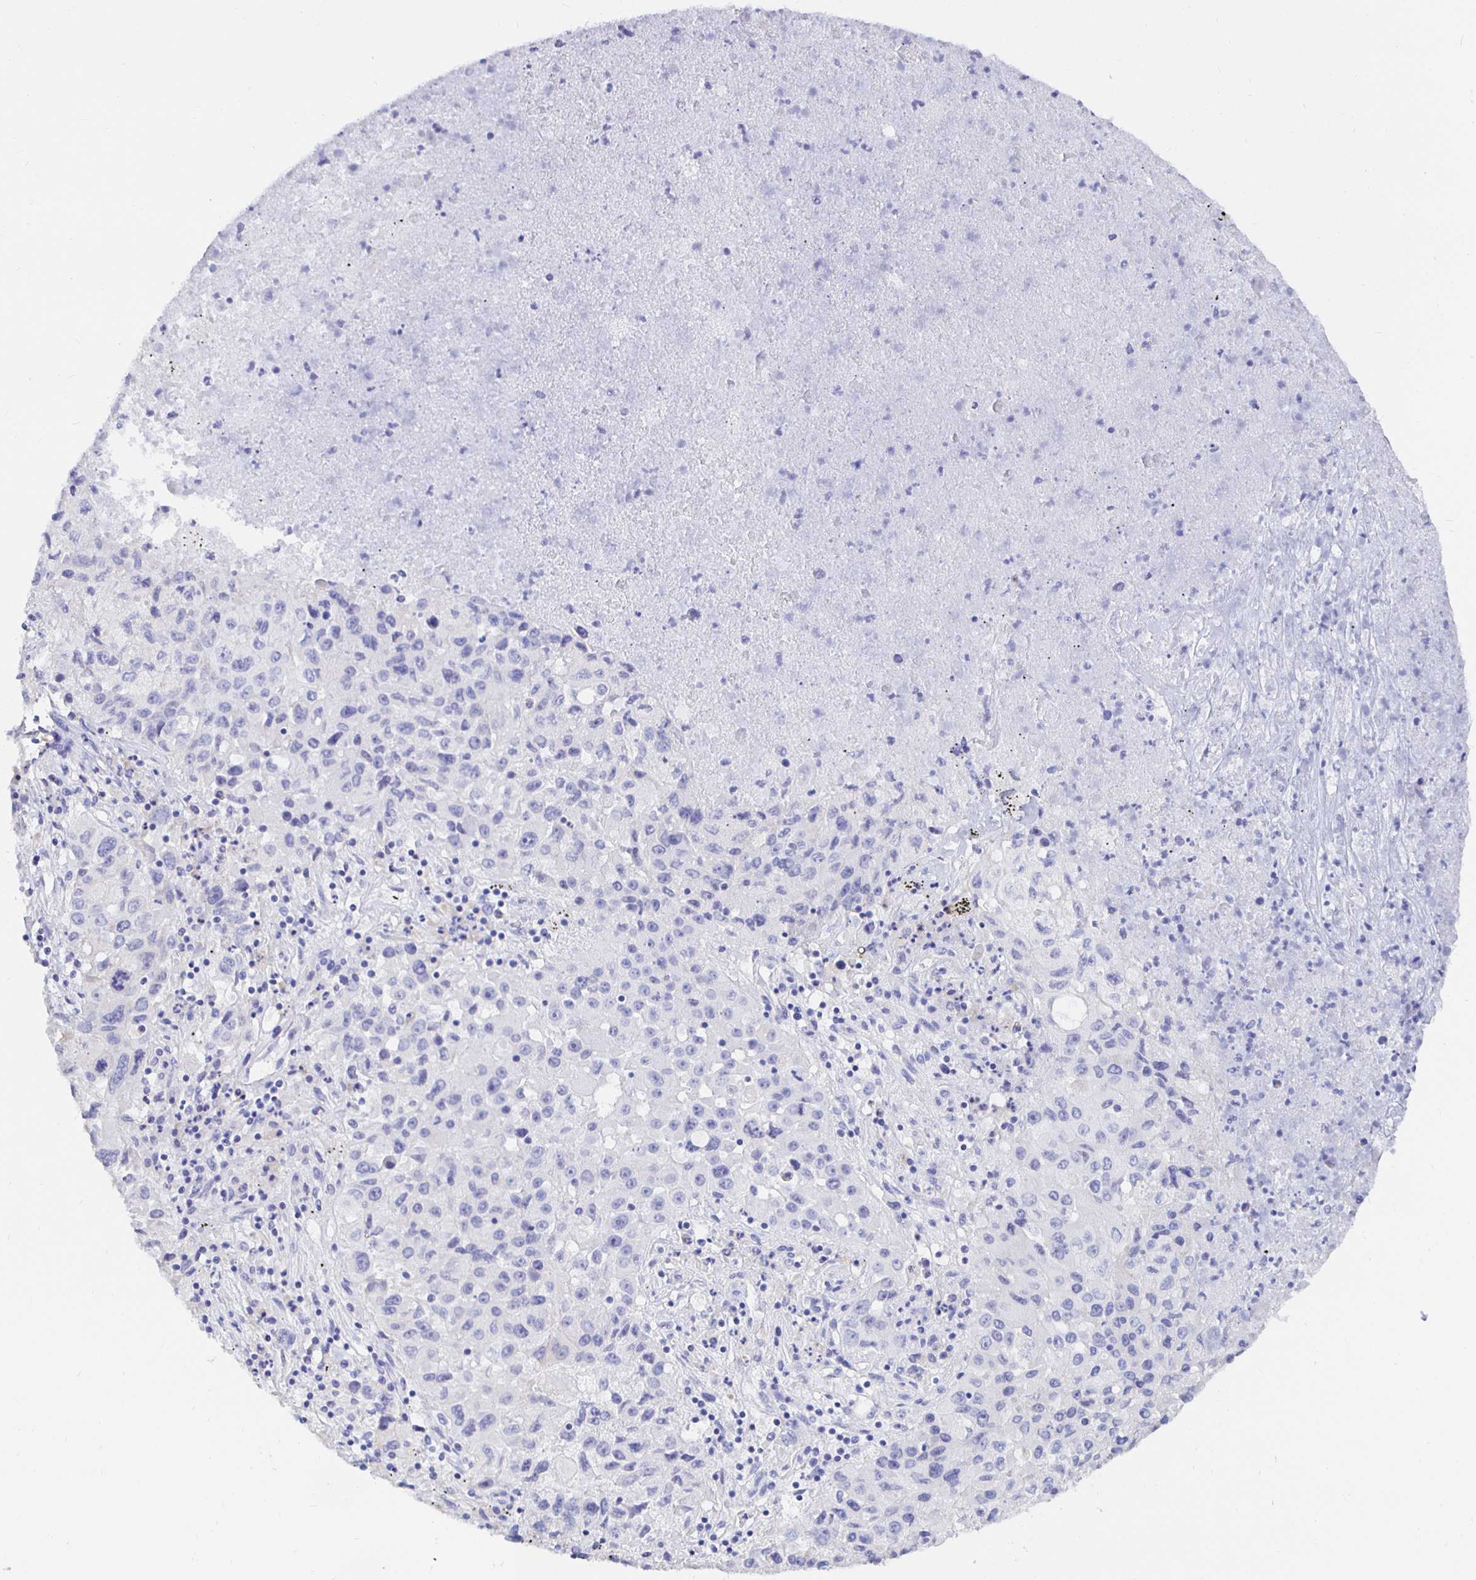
{"staining": {"intensity": "negative", "quantity": "none", "location": "none"}, "tissue": "lung cancer", "cell_type": "Tumor cells", "image_type": "cancer", "snomed": [{"axis": "morphology", "description": "Squamous cell carcinoma, NOS"}, {"axis": "topography", "description": "Lung"}], "caption": "Immunohistochemical staining of human lung squamous cell carcinoma displays no significant positivity in tumor cells. (IHC, brightfield microscopy, high magnification).", "gene": "UMOD", "patient": {"sex": "male", "age": 63}}